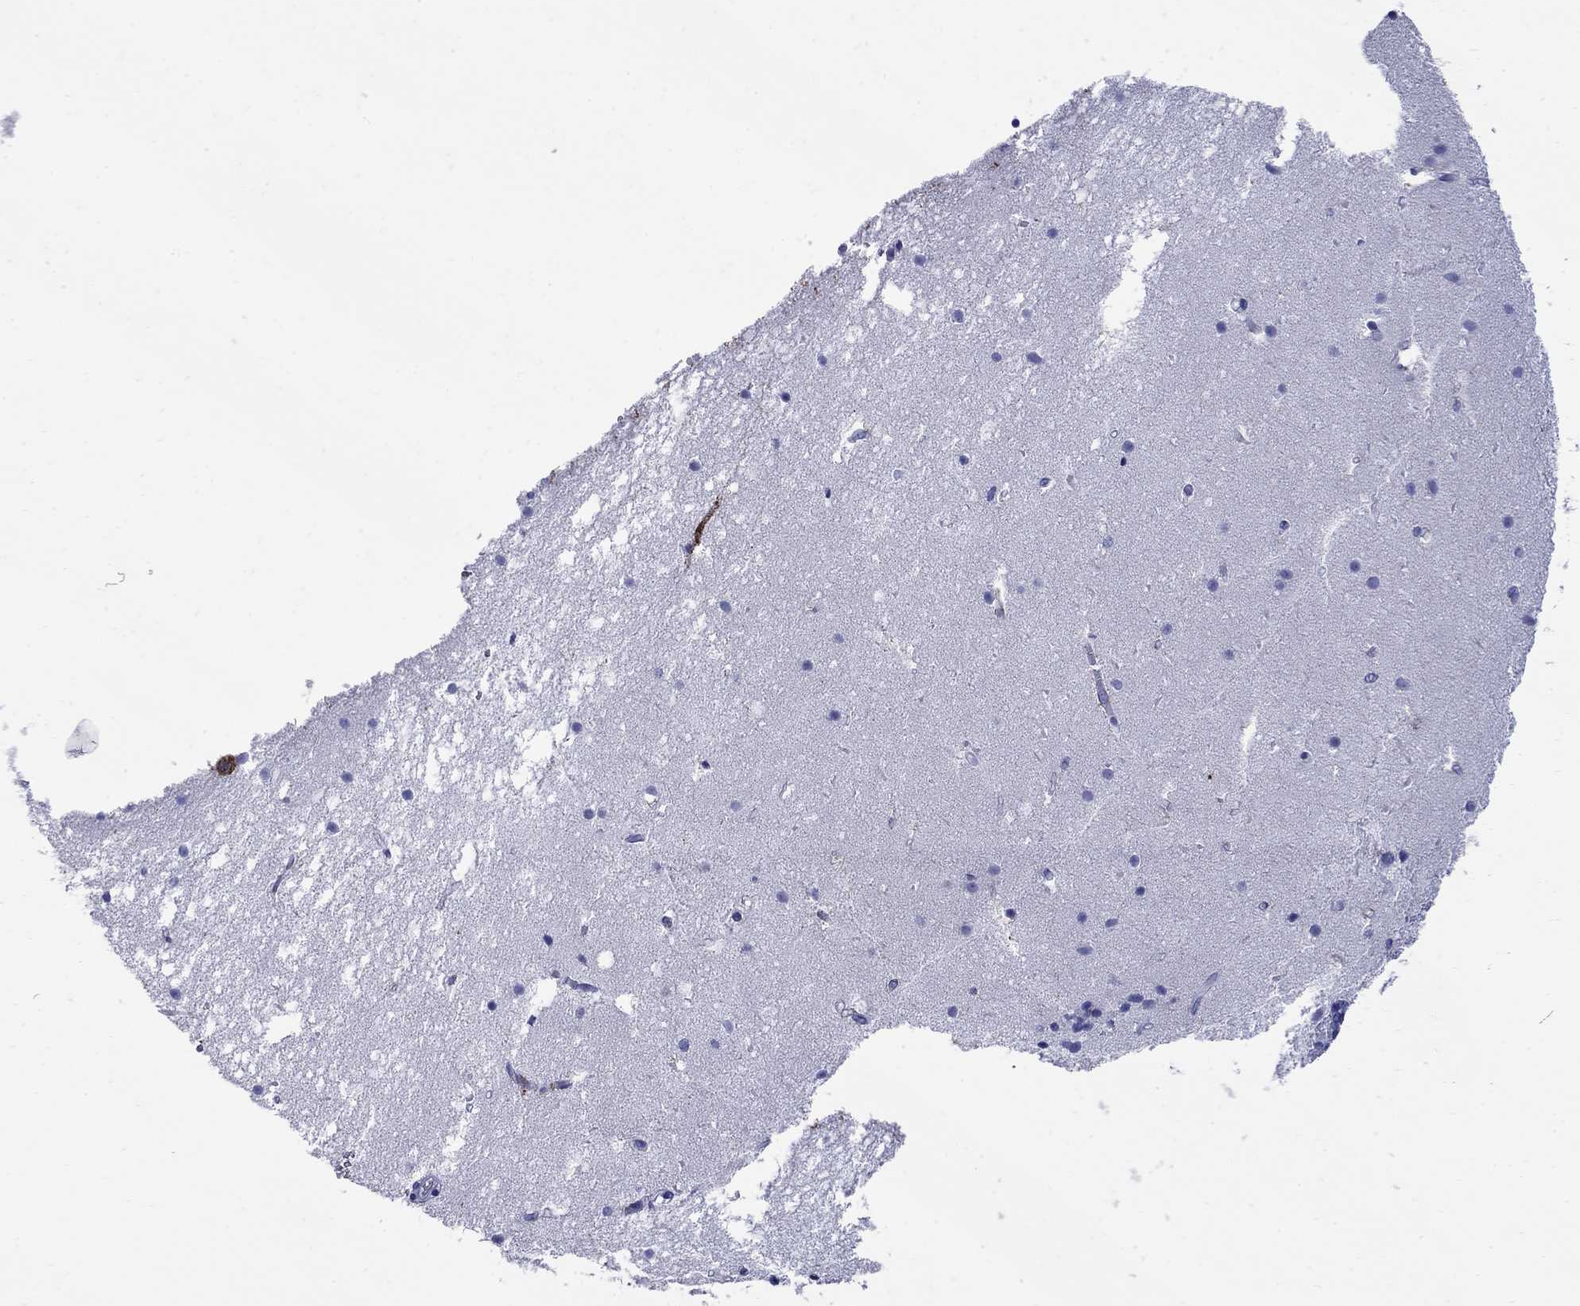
{"staining": {"intensity": "negative", "quantity": "none", "location": "none"}, "tissue": "cerebellum", "cell_type": "Cells in granular layer", "image_type": "normal", "snomed": [{"axis": "morphology", "description": "Normal tissue, NOS"}, {"axis": "topography", "description": "Cerebellum"}], "caption": "This micrograph is of benign cerebellum stained with IHC to label a protein in brown with the nuclei are counter-stained blue. There is no staining in cells in granular layer. (DAB IHC visualized using brightfield microscopy, high magnification).", "gene": "TACC3", "patient": {"sex": "male", "age": 70}}